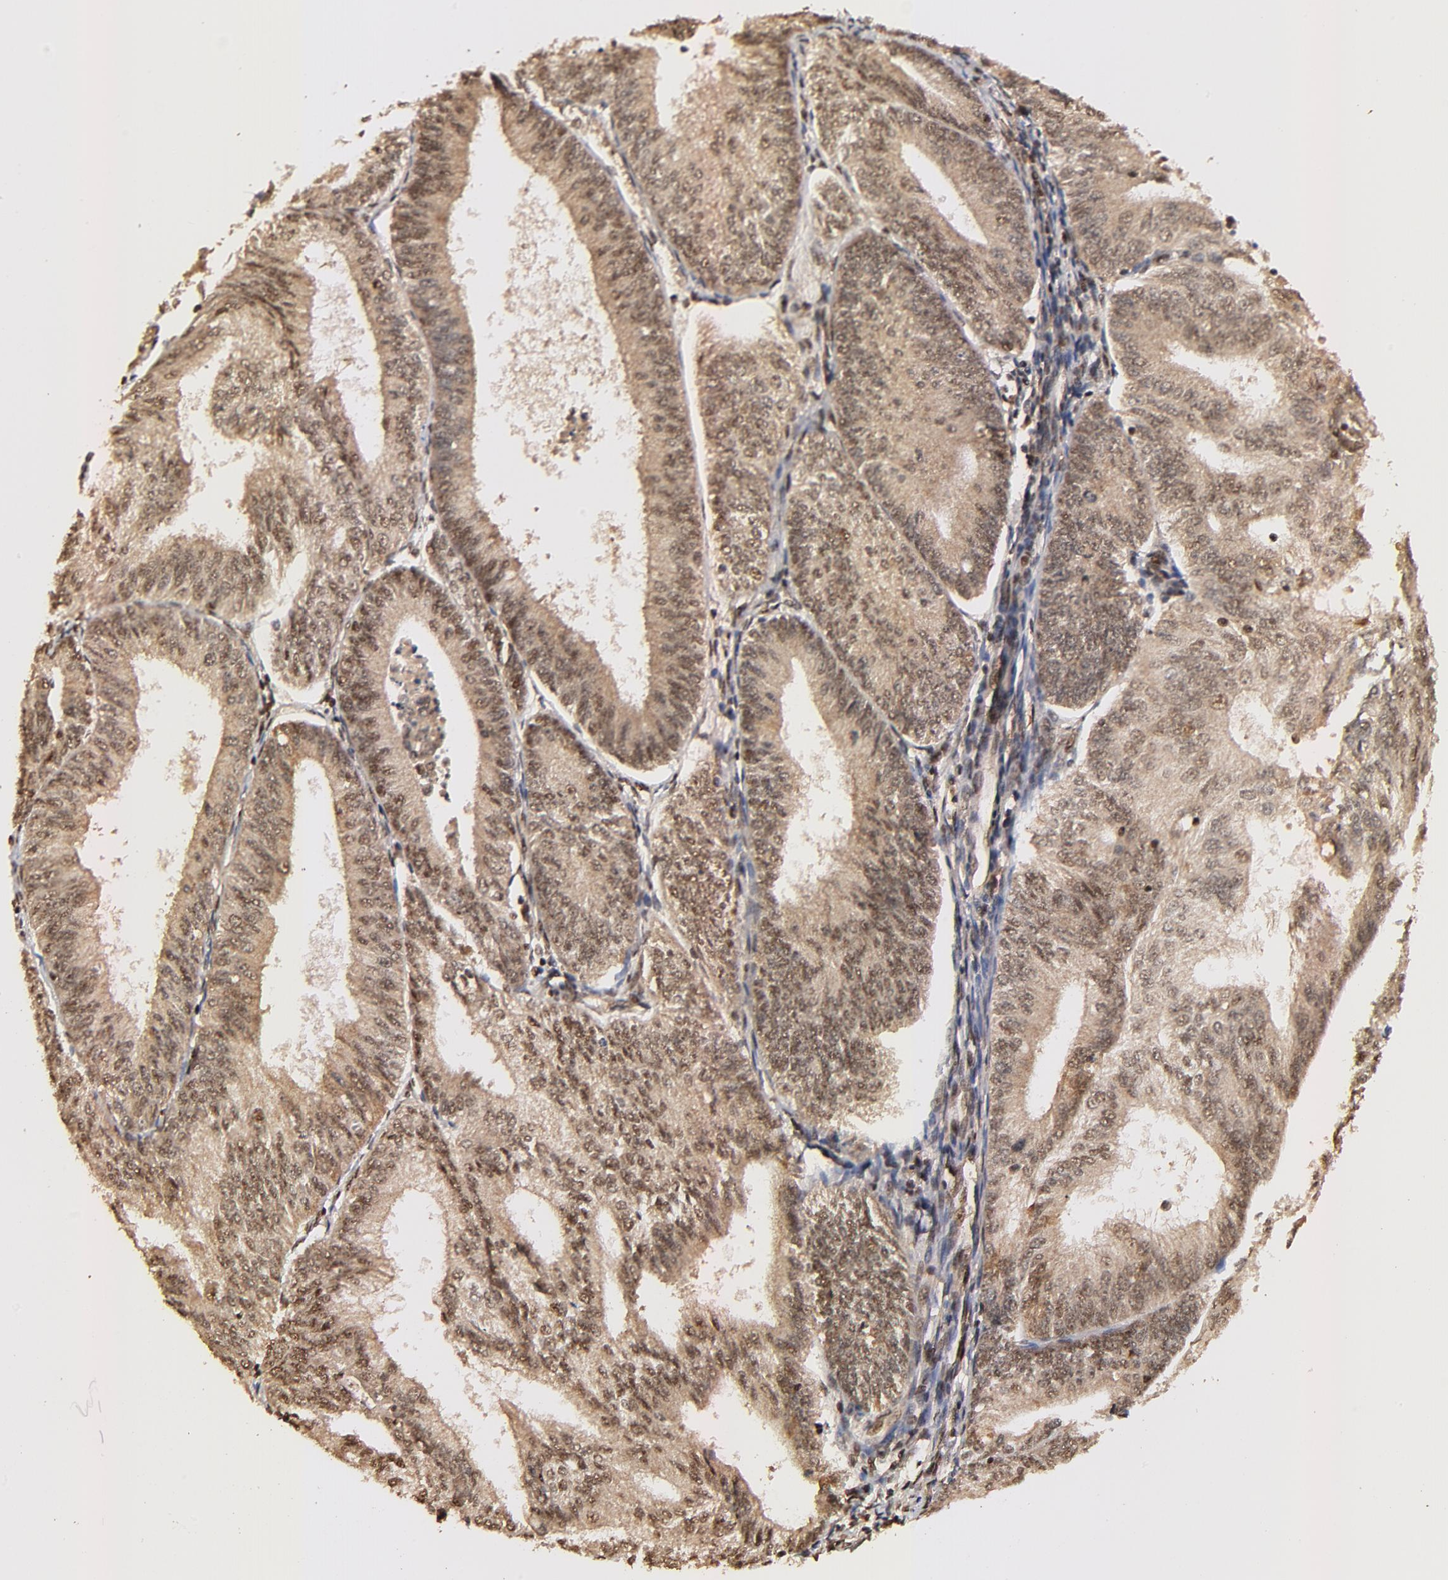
{"staining": {"intensity": "strong", "quantity": ">75%", "location": "cytoplasmic/membranous,nuclear"}, "tissue": "endometrial cancer", "cell_type": "Tumor cells", "image_type": "cancer", "snomed": [{"axis": "morphology", "description": "Adenocarcinoma, NOS"}, {"axis": "topography", "description": "Endometrium"}], "caption": "A brown stain shows strong cytoplasmic/membranous and nuclear staining of a protein in endometrial adenocarcinoma tumor cells.", "gene": "MED12", "patient": {"sex": "female", "age": 55}}